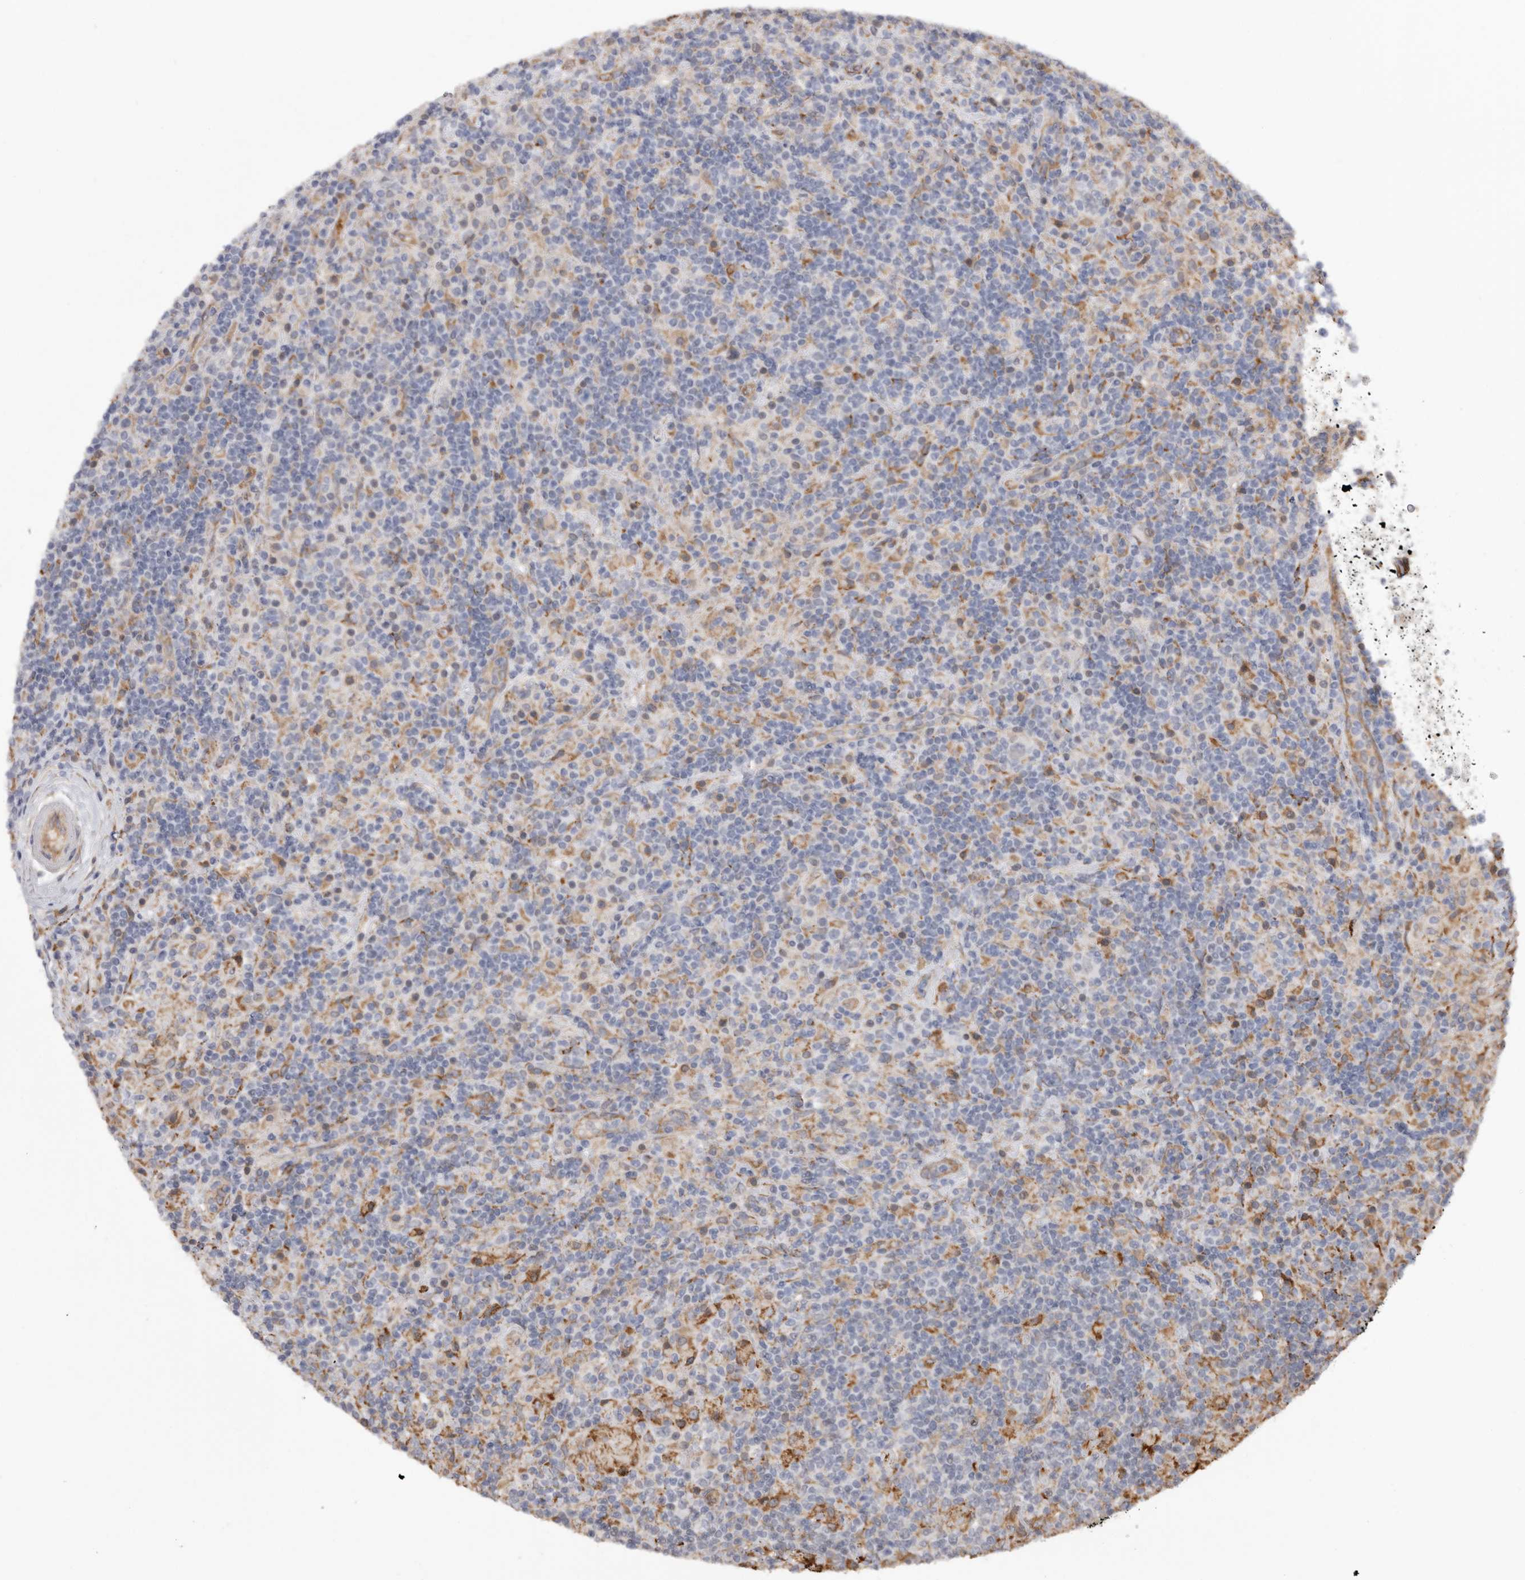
{"staining": {"intensity": "negative", "quantity": "none", "location": "none"}, "tissue": "lymphoma", "cell_type": "Tumor cells", "image_type": "cancer", "snomed": [{"axis": "morphology", "description": "Hodgkin's disease, NOS"}, {"axis": "topography", "description": "Lymph node"}], "caption": "DAB (3,3'-diaminobenzidine) immunohistochemical staining of human lymphoma demonstrates no significant staining in tumor cells.", "gene": "CDC42BPB", "patient": {"sex": "male", "age": 70}}